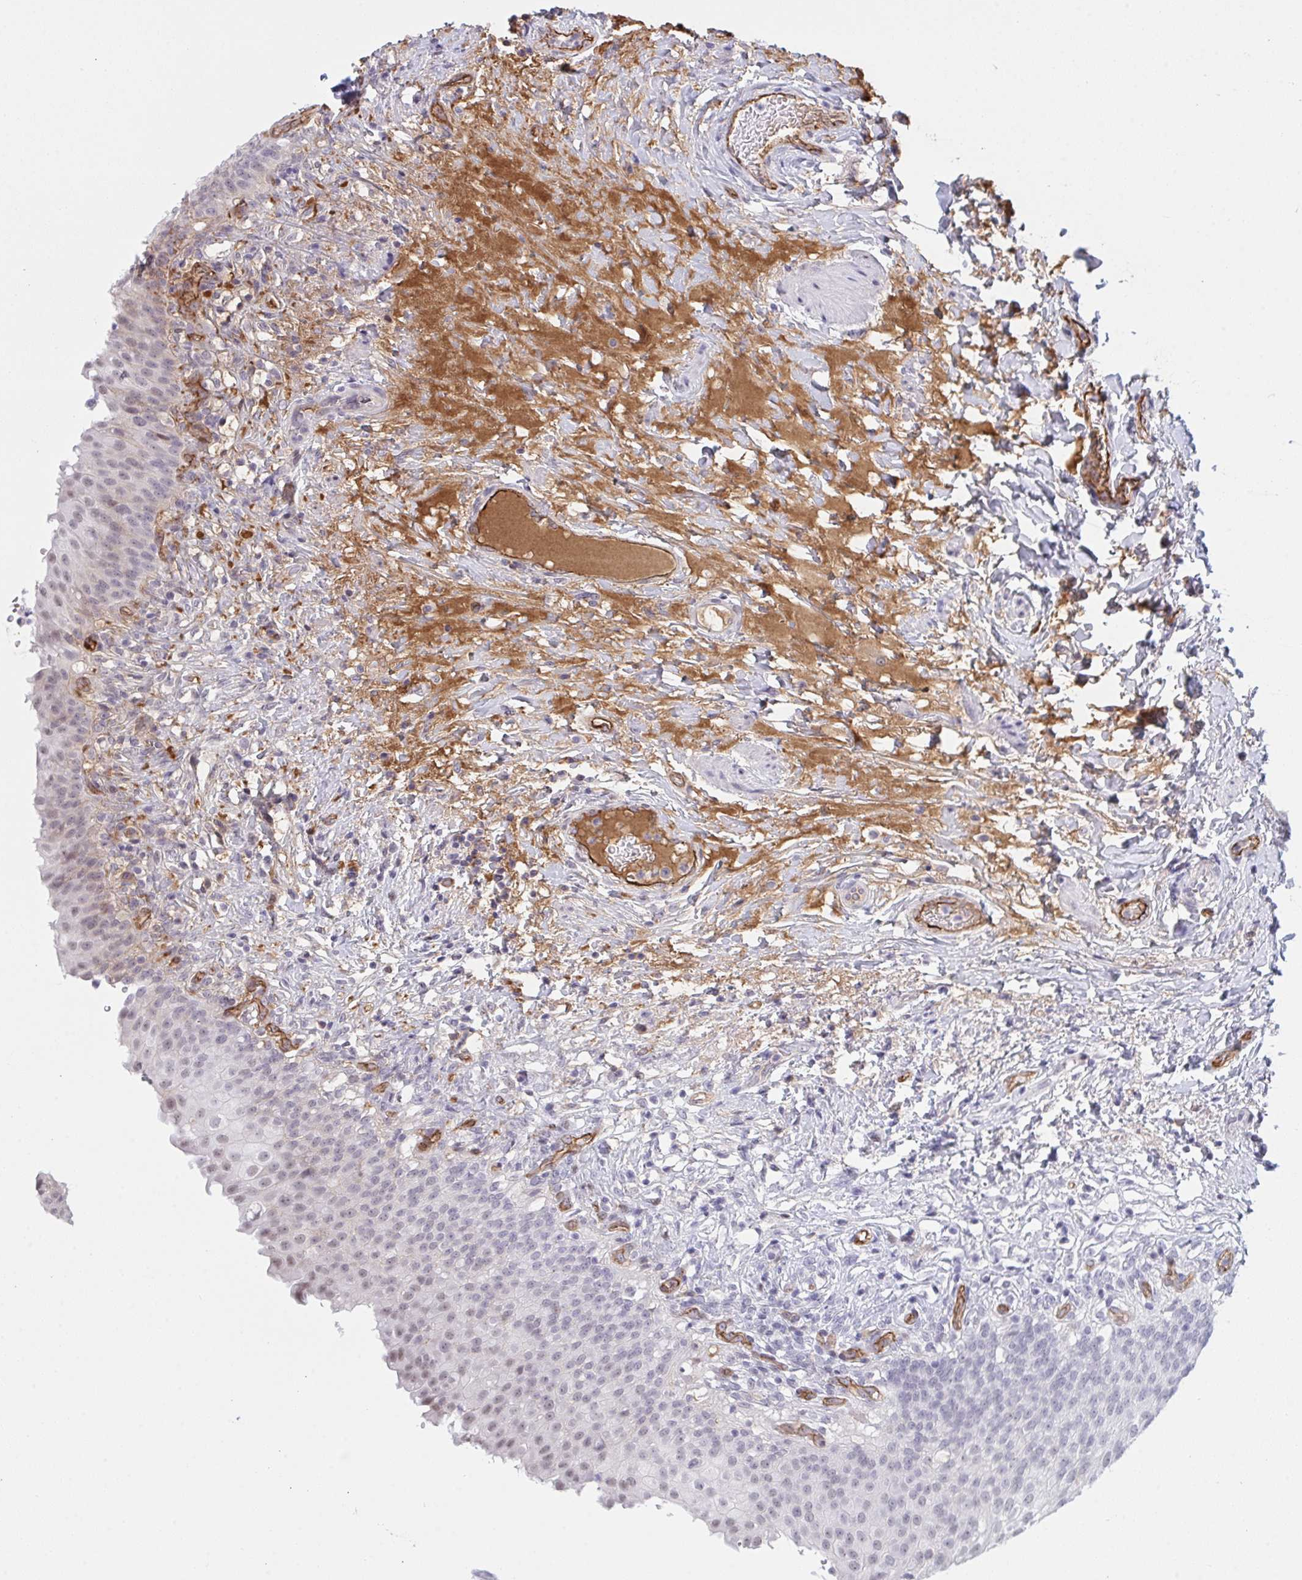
{"staining": {"intensity": "weak", "quantity": ">75%", "location": "nuclear"}, "tissue": "urinary bladder", "cell_type": "Urothelial cells", "image_type": "normal", "snomed": [{"axis": "morphology", "description": "Normal tissue, NOS"}, {"axis": "topography", "description": "Urinary bladder"}, {"axis": "topography", "description": "Peripheral nerve tissue"}], "caption": "DAB (3,3'-diaminobenzidine) immunohistochemical staining of unremarkable human urinary bladder shows weak nuclear protein positivity in about >75% of urothelial cells.", "gene": "DSCAML1", "patient": {"sex": "female", "age": 60}}